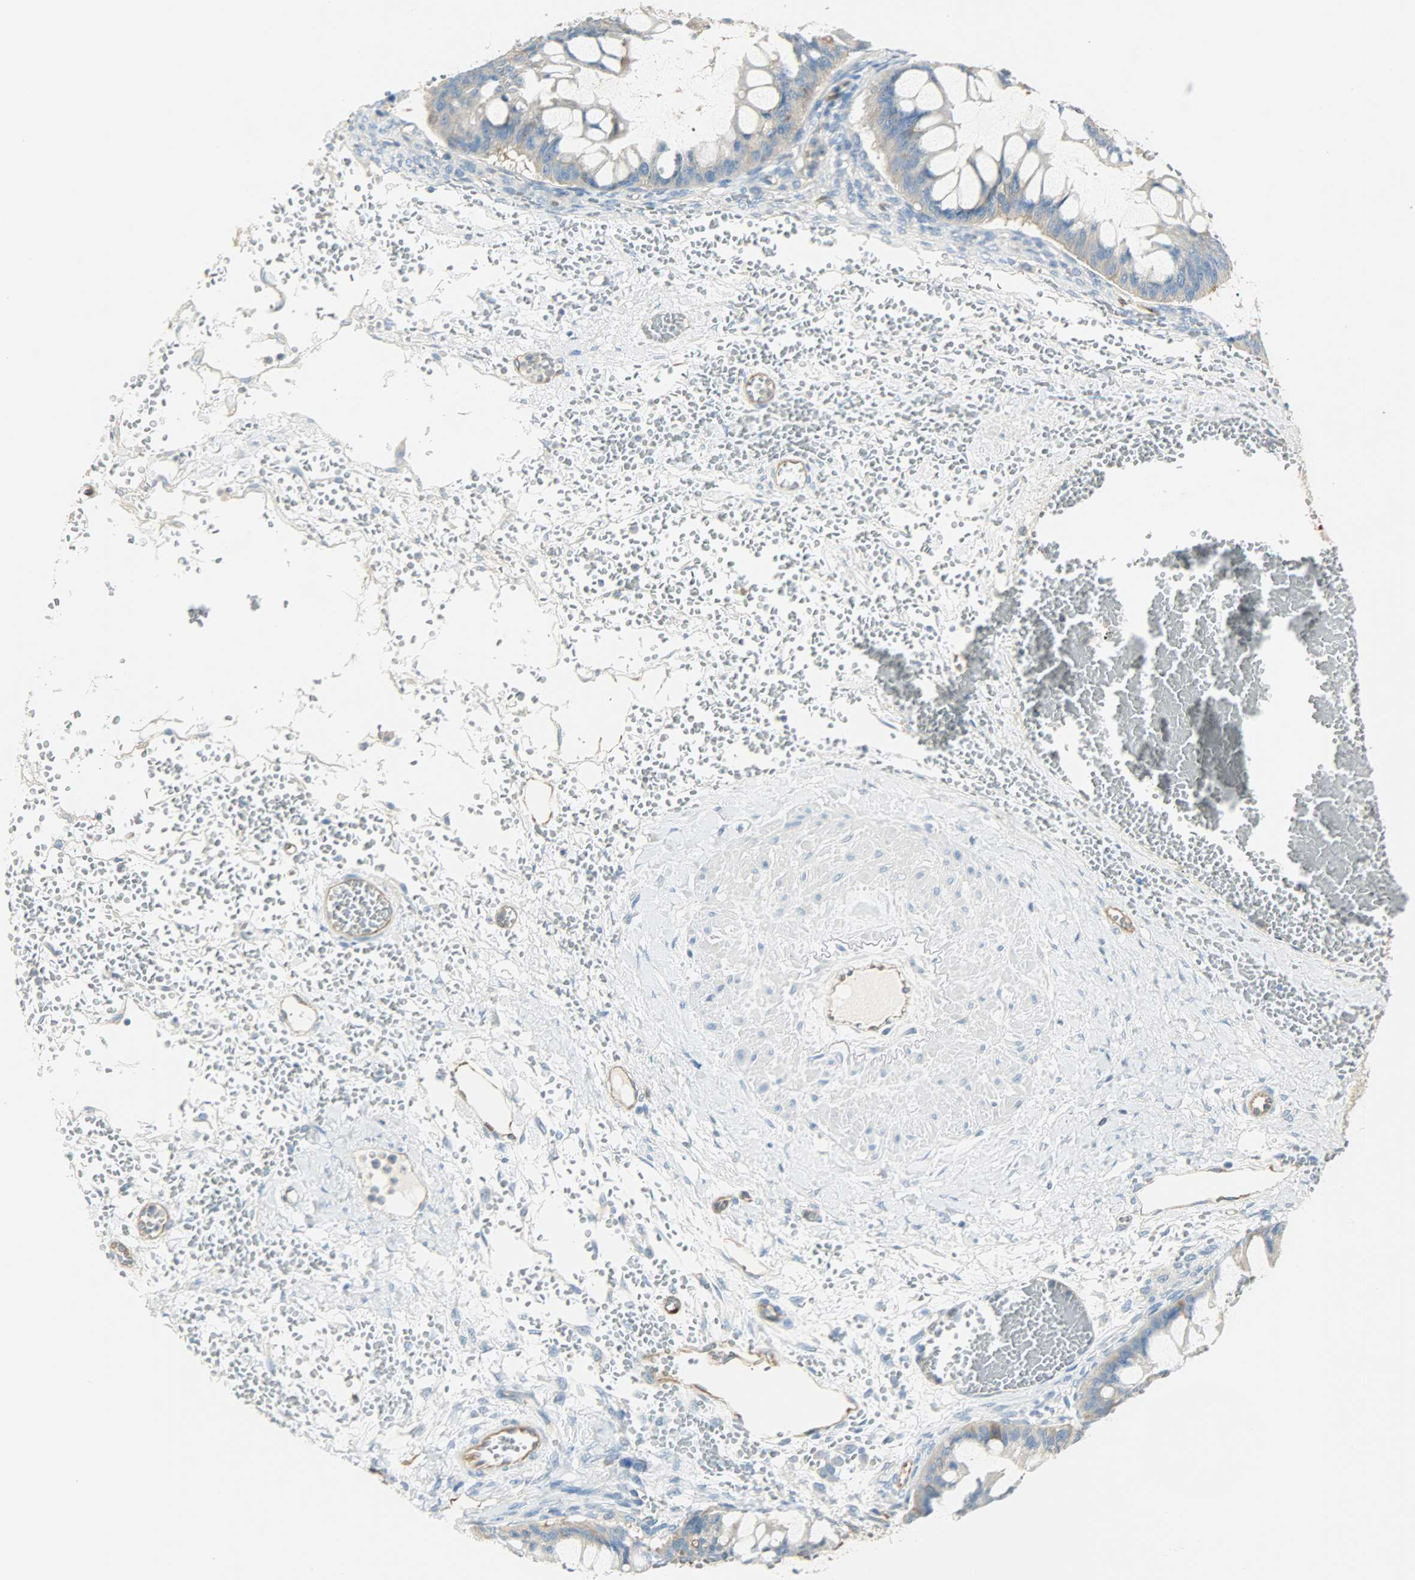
{"staining": {"intensity": "moderate", "quantity": ">75%", "location": "cytoplasmic/membranous"}, "tissue": "ovarian cancer", "cell_type": "Tumor cells", "image_type": "cancer", "snomed": [{"axis": "morphology", "description": "Cystadenocarcinoma, mucinous, NOS"}, {"axis": "topography", "description": "Ovary"}], "caption": "Immunohistochemical staining of human ovarian cancer (mucinous cystadenocarcinoma) demonstrates medium levels of moderate cytoplasmic/membranous protein staining in about >75% of tumor cells.", "gene": "WARS1", "patient": {"sex": "female", "age": 73}}